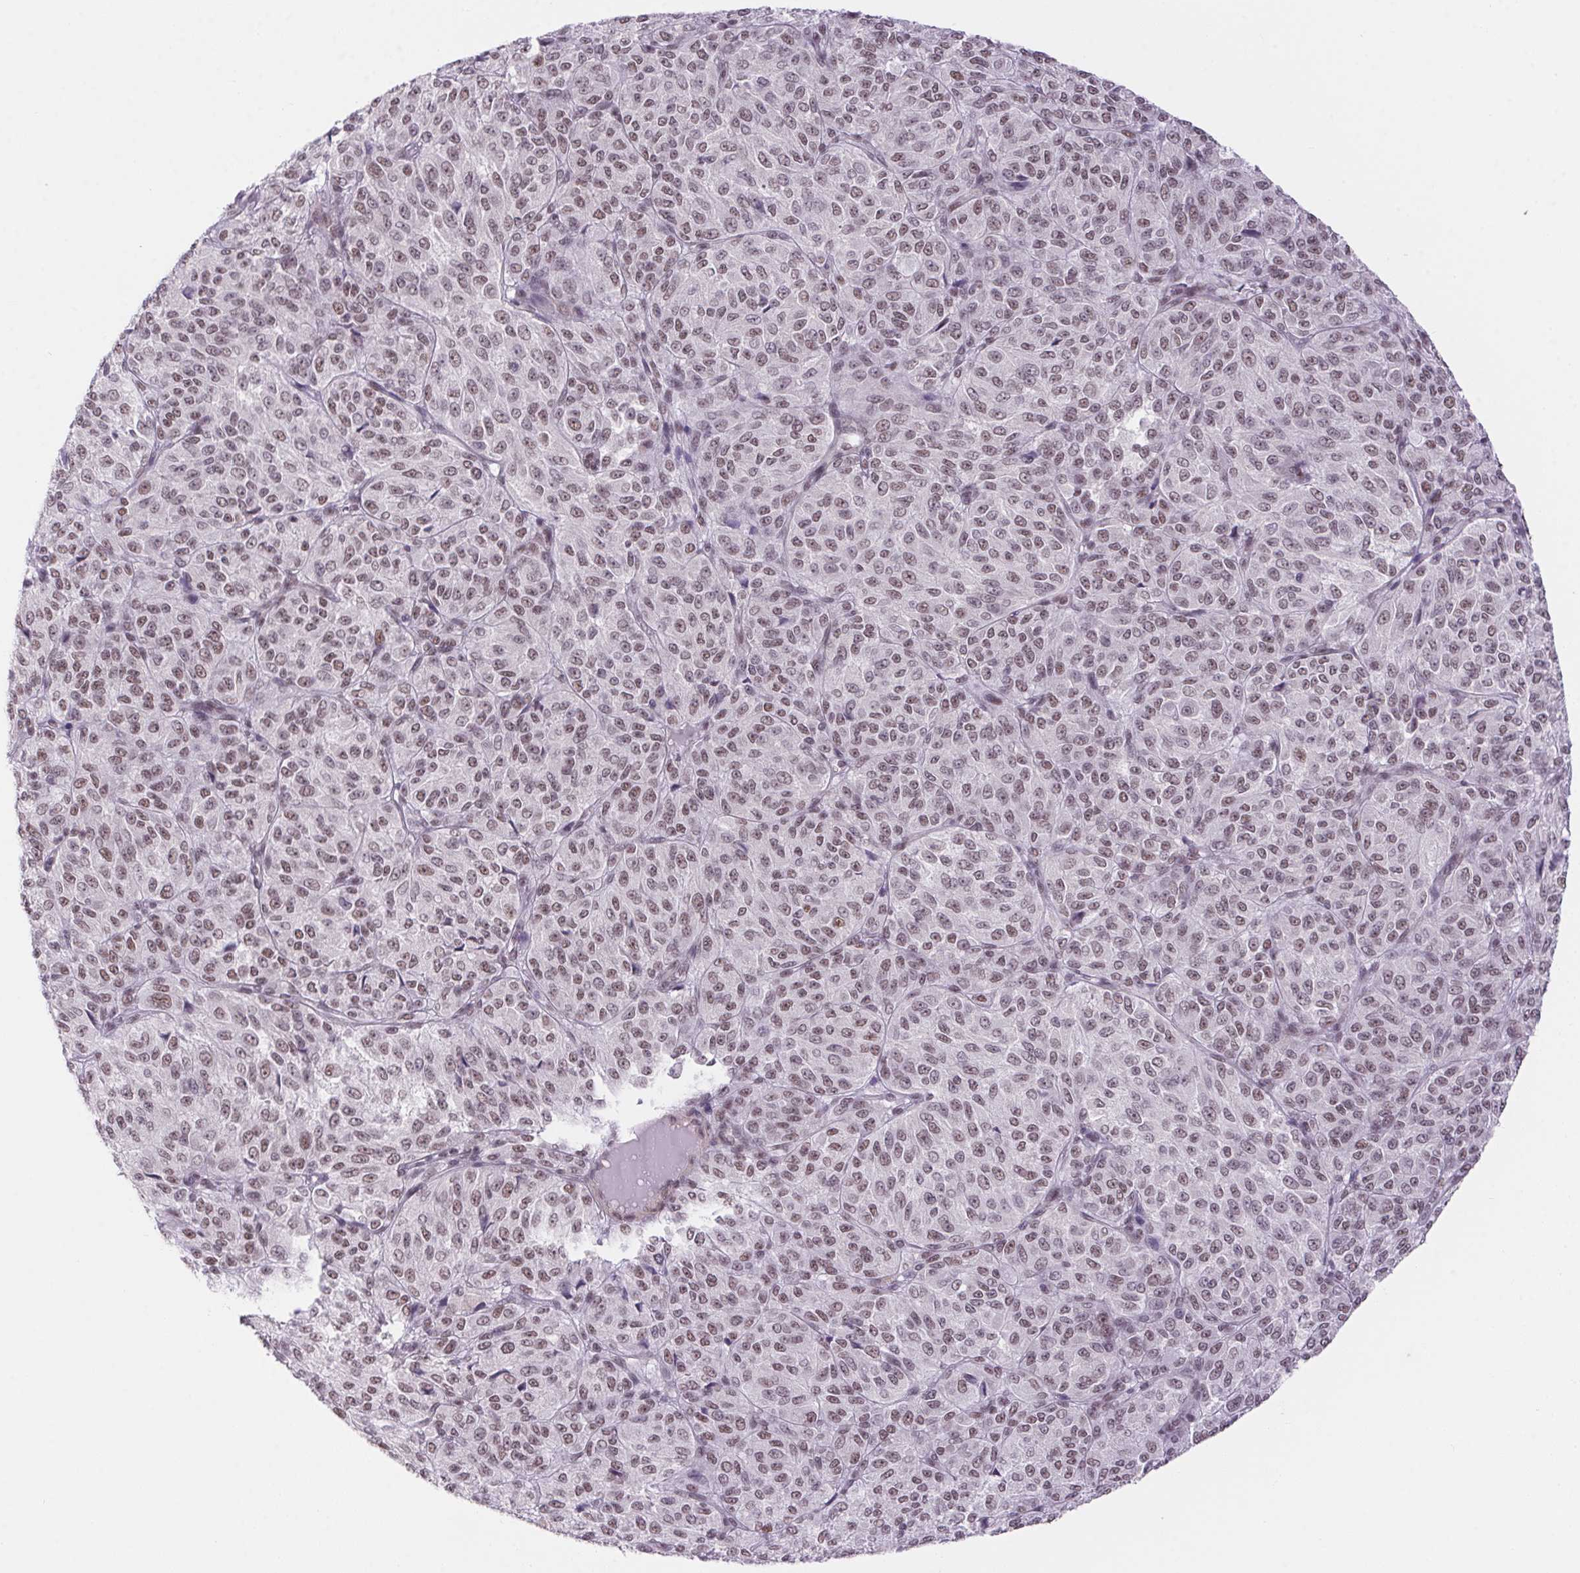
{"staining": {"intensity": "moderate", "quantity": ">75%", "location": "nuclear"}, "tissue": "melanoma", "cell_type": "Tumor cells", "image_type": "cancer", "snomed": [{"axis": "morphology", "description": "Malignant melanoma, Metastatic site"}, {"axis": "topography", "description": "Brain"}], "caption": "This photomicrograph reveals IHC staining of human melanoma, with medium moderate nuclear staining in about >75% of tumor cells.", "gene": "DDX17", "patient": {"sex": "female", "age": 56}}